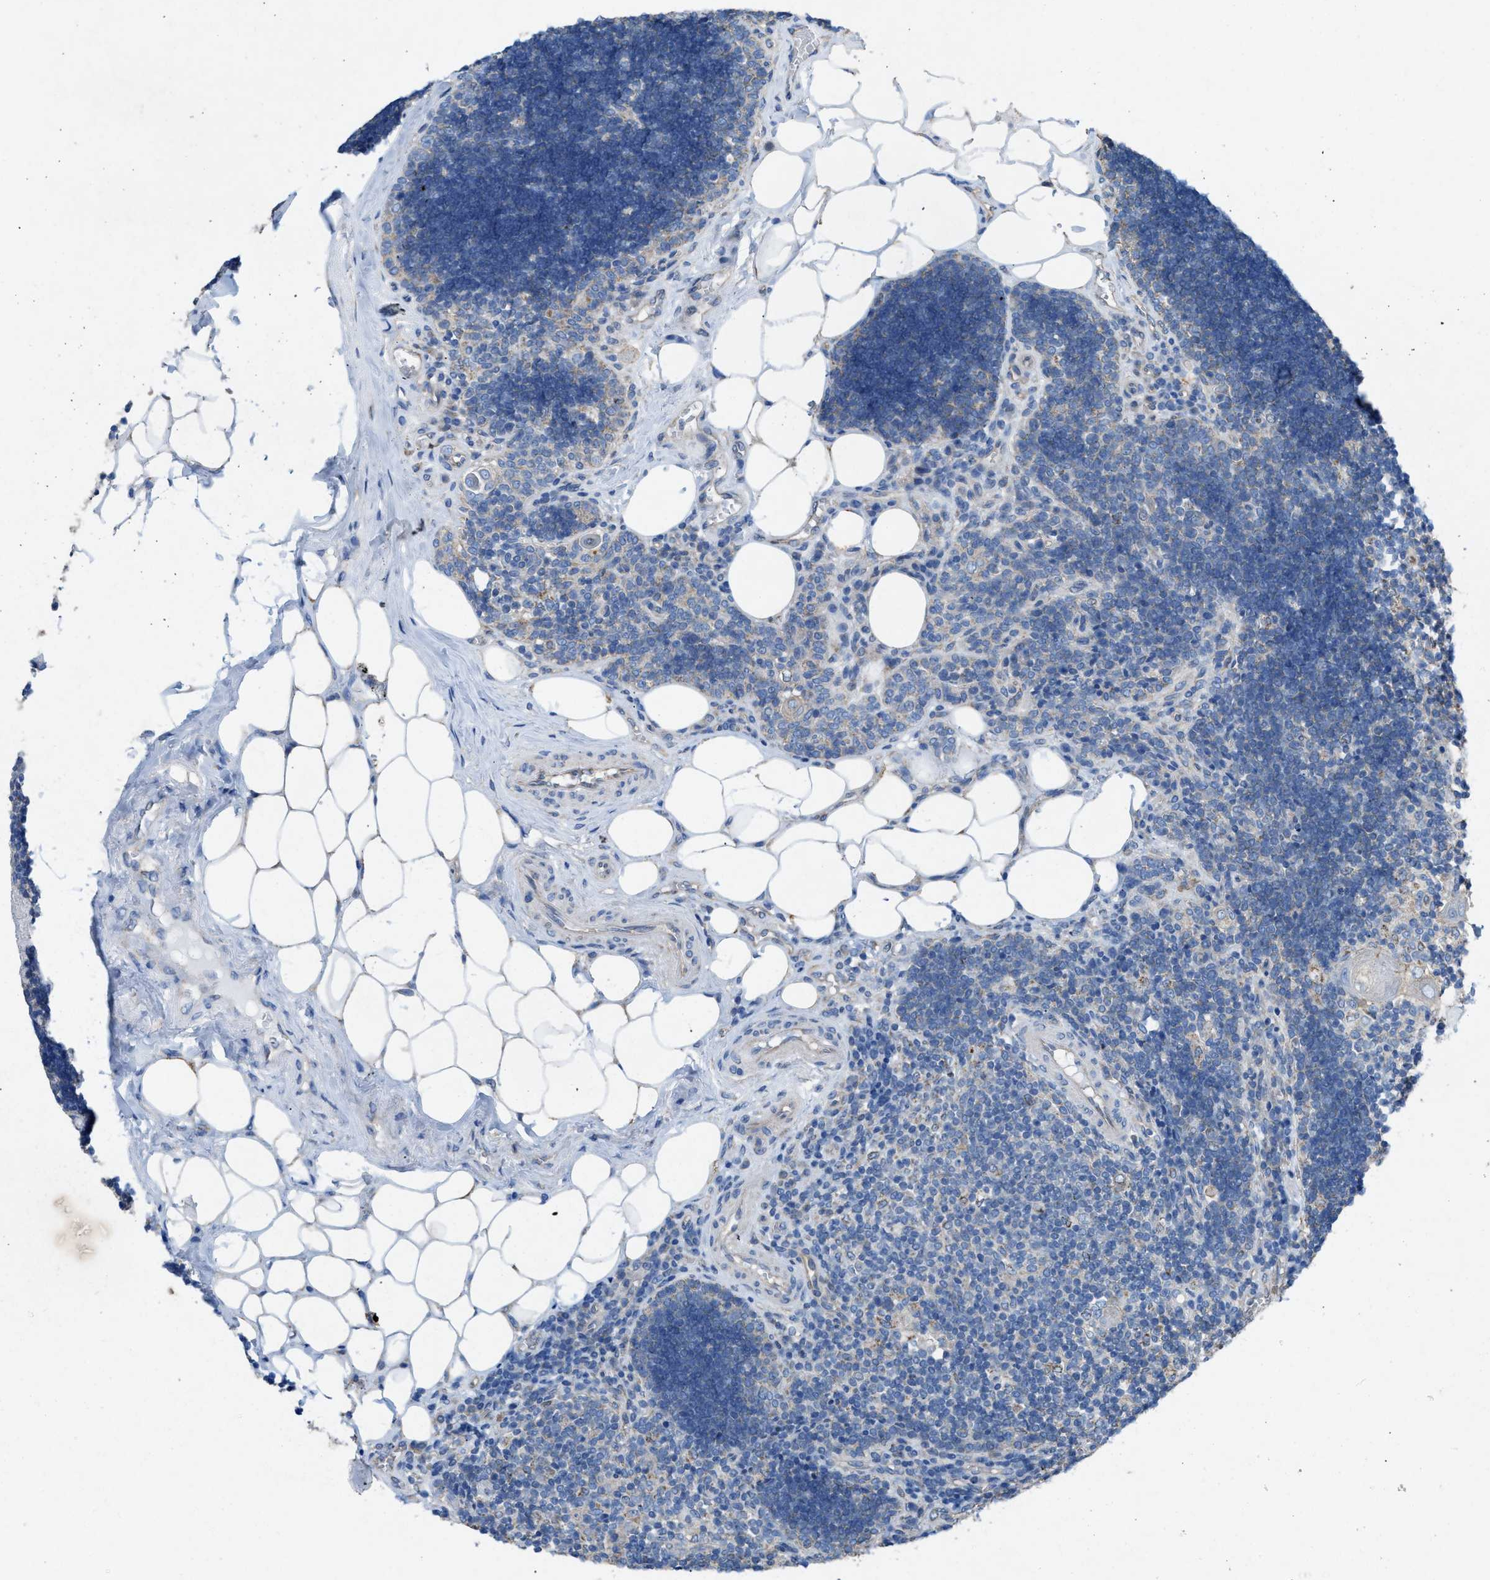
{"staining": {"intensity": "negative", "quantity": "none", "location": "none"}, "tissue": "lymph node", "cell_type": "Germinal center cells", "image_type": "normal", "snomed": [{"axis": "morphology", "description": "Normal tissue, NOS"}, {"axis": "topography", "description": "Lymph node"}], "caption": "This is a image of IHC staining of normal lymph node, which shows no staining in germinal center cells.", "gene": "DOLPP1", "patient": {"sex": "male", "age": 33}}